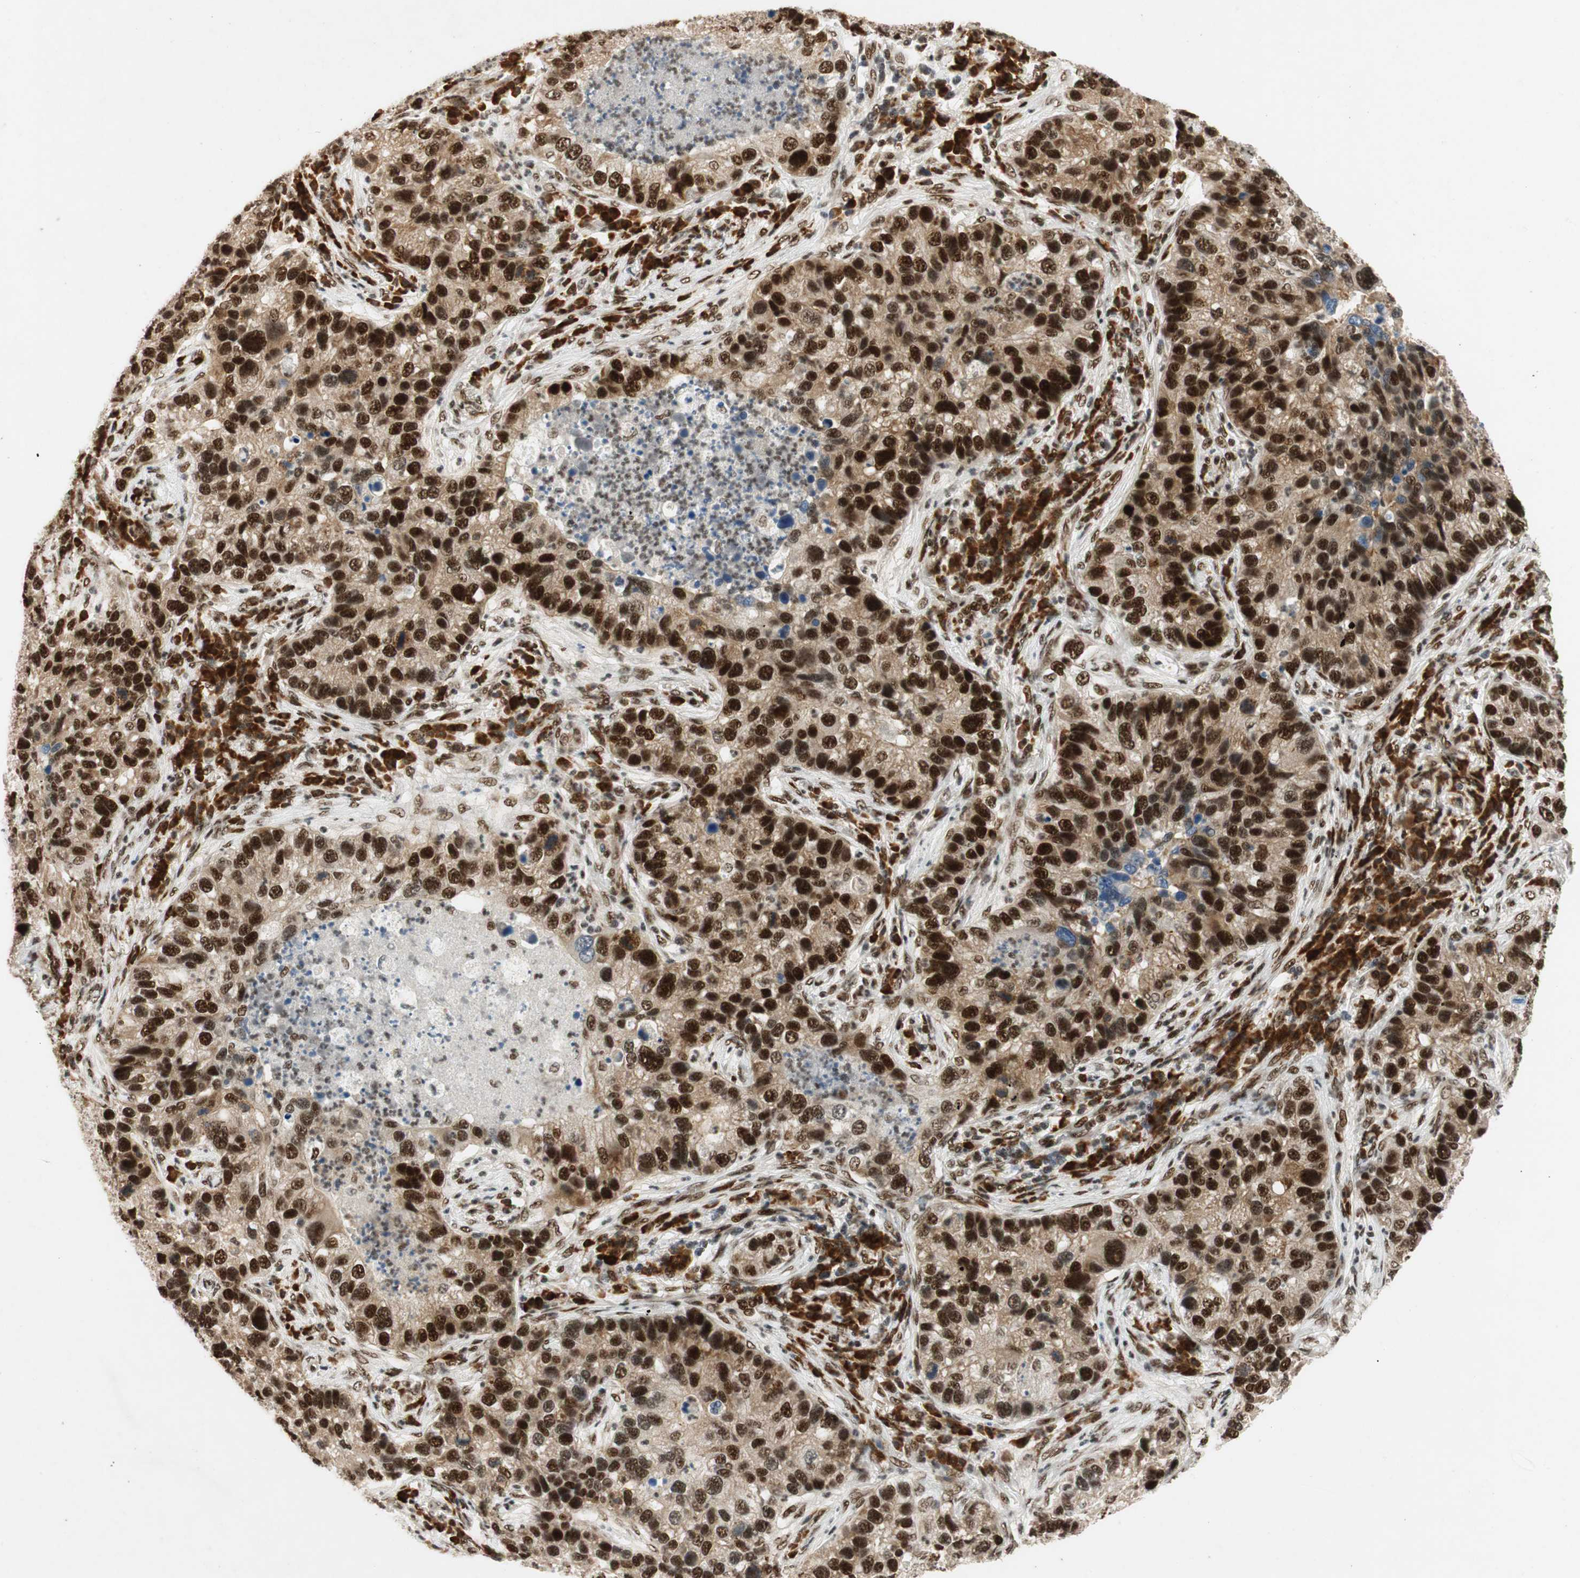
{"staining": {"intensity": "strong", "quantity": ">75%", "location": "nuclear"}, "tissue": "lung cancer", "cell_type": "Tumor cells", "image_type": "cancer", "snomed": [{"axis": "morphology", "description": "Normal tissue, NOS"}, {"axis": "morphology", "description": "Adenocarcinoma, NOS"}, {"axis": "topography", "description": "Bronchus"}, {"axis": "topography", "description": "Lung"}], "caption": "A brown stain labels strong nuclear expression of a protein in human lung cancer (adenocarcinoma) tumor cells.", "gene": "NCBP3", "patient": {"sex": "male", "age": 54}}